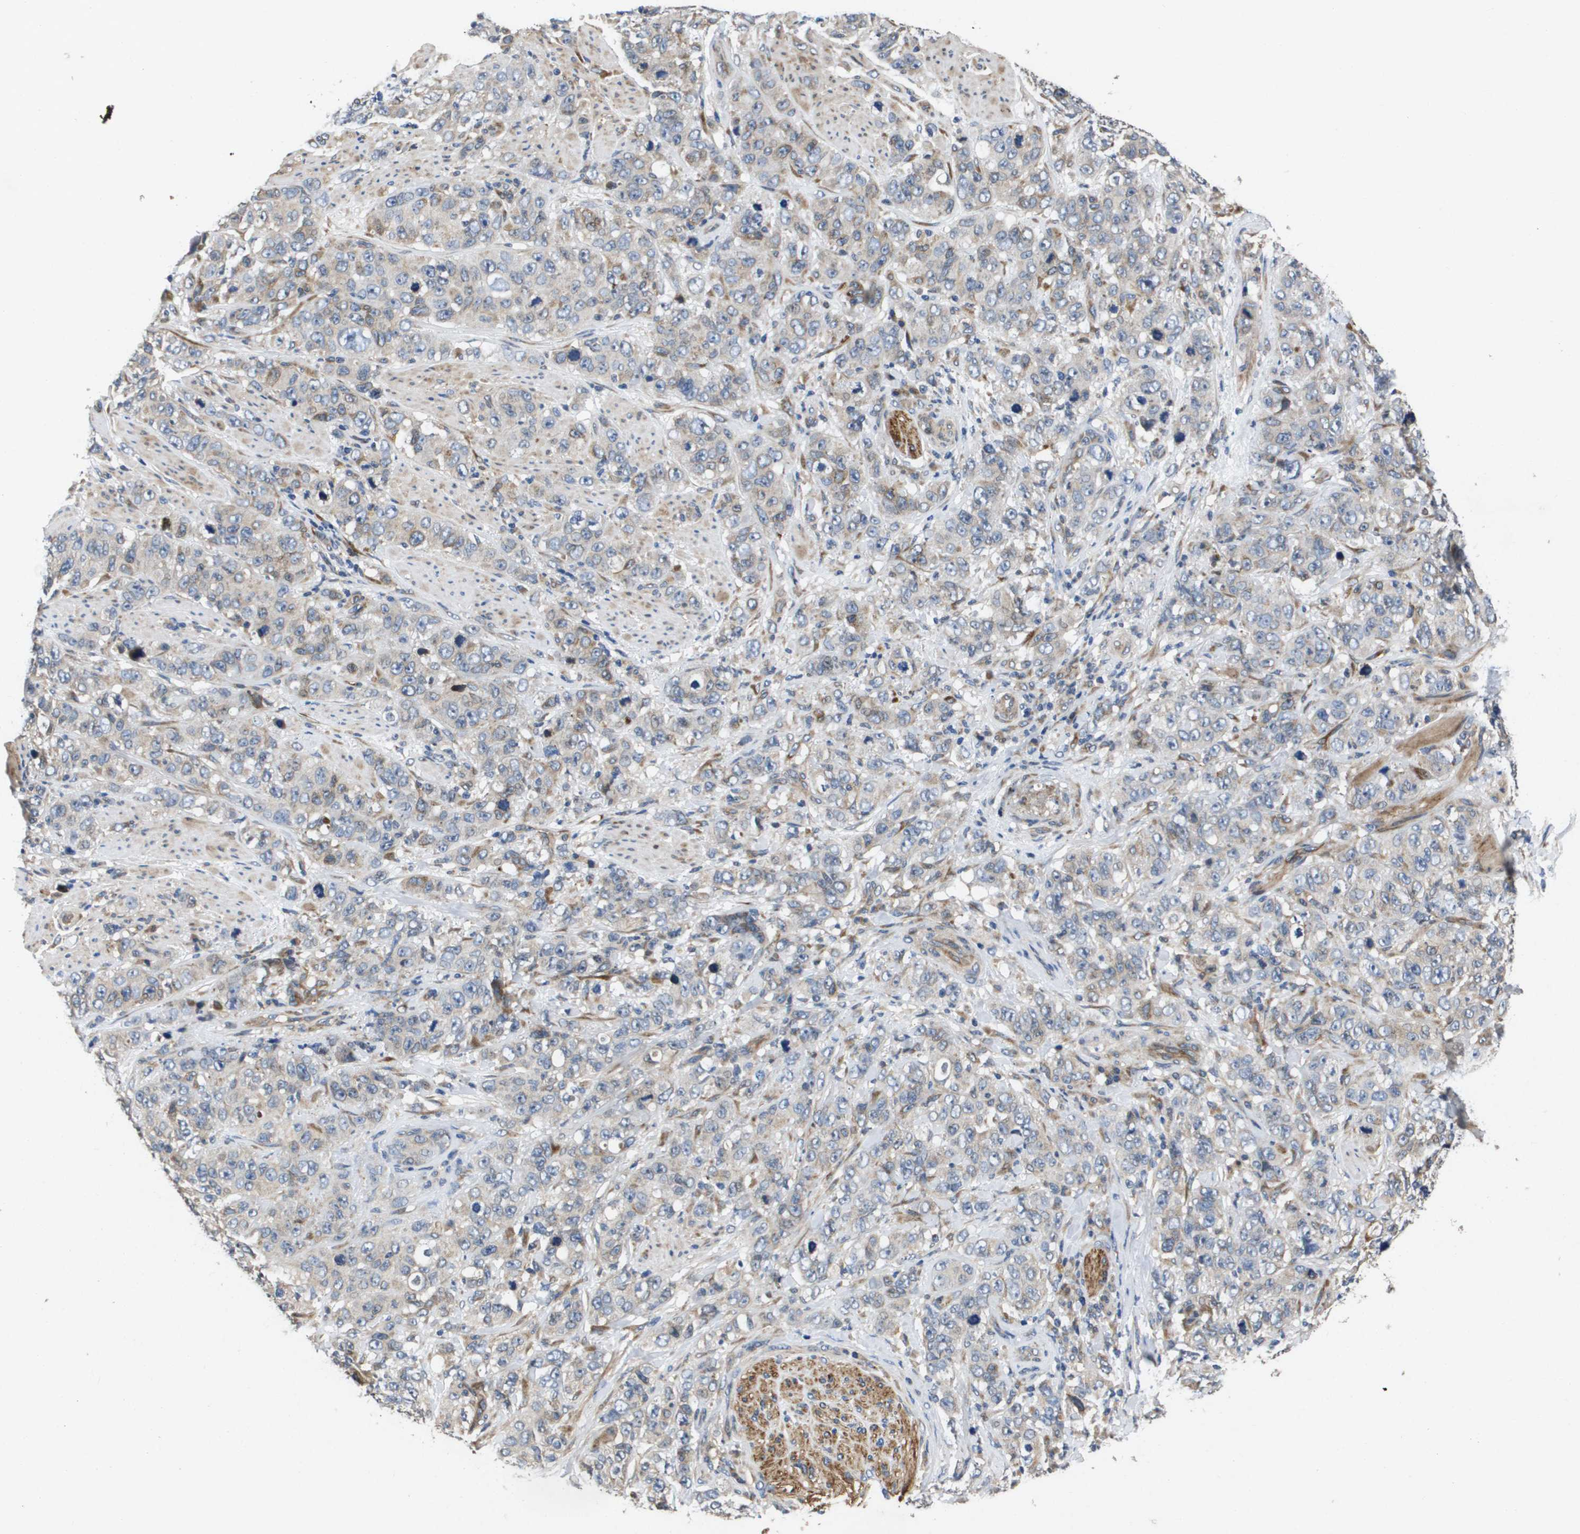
{"staining": {"intensity": "weak", "quantity": "<25%", "location": "cytoplasmic/membranous"}, "tissue": "stomach cancer", "cell_type": "Tumor cells", "image_type": "cancer", "snomed": [{"axis": "morphology", "description": "Adenocarcinoma, NOS"}, {"axis": "topography", "description": "Stomach"}], "caption": "IHC of stomach adenocarcinoma demonstrates no expression in tumor cells.", "gene": "ENTPD2", "patient": {"sex": "male", "age": 48}}